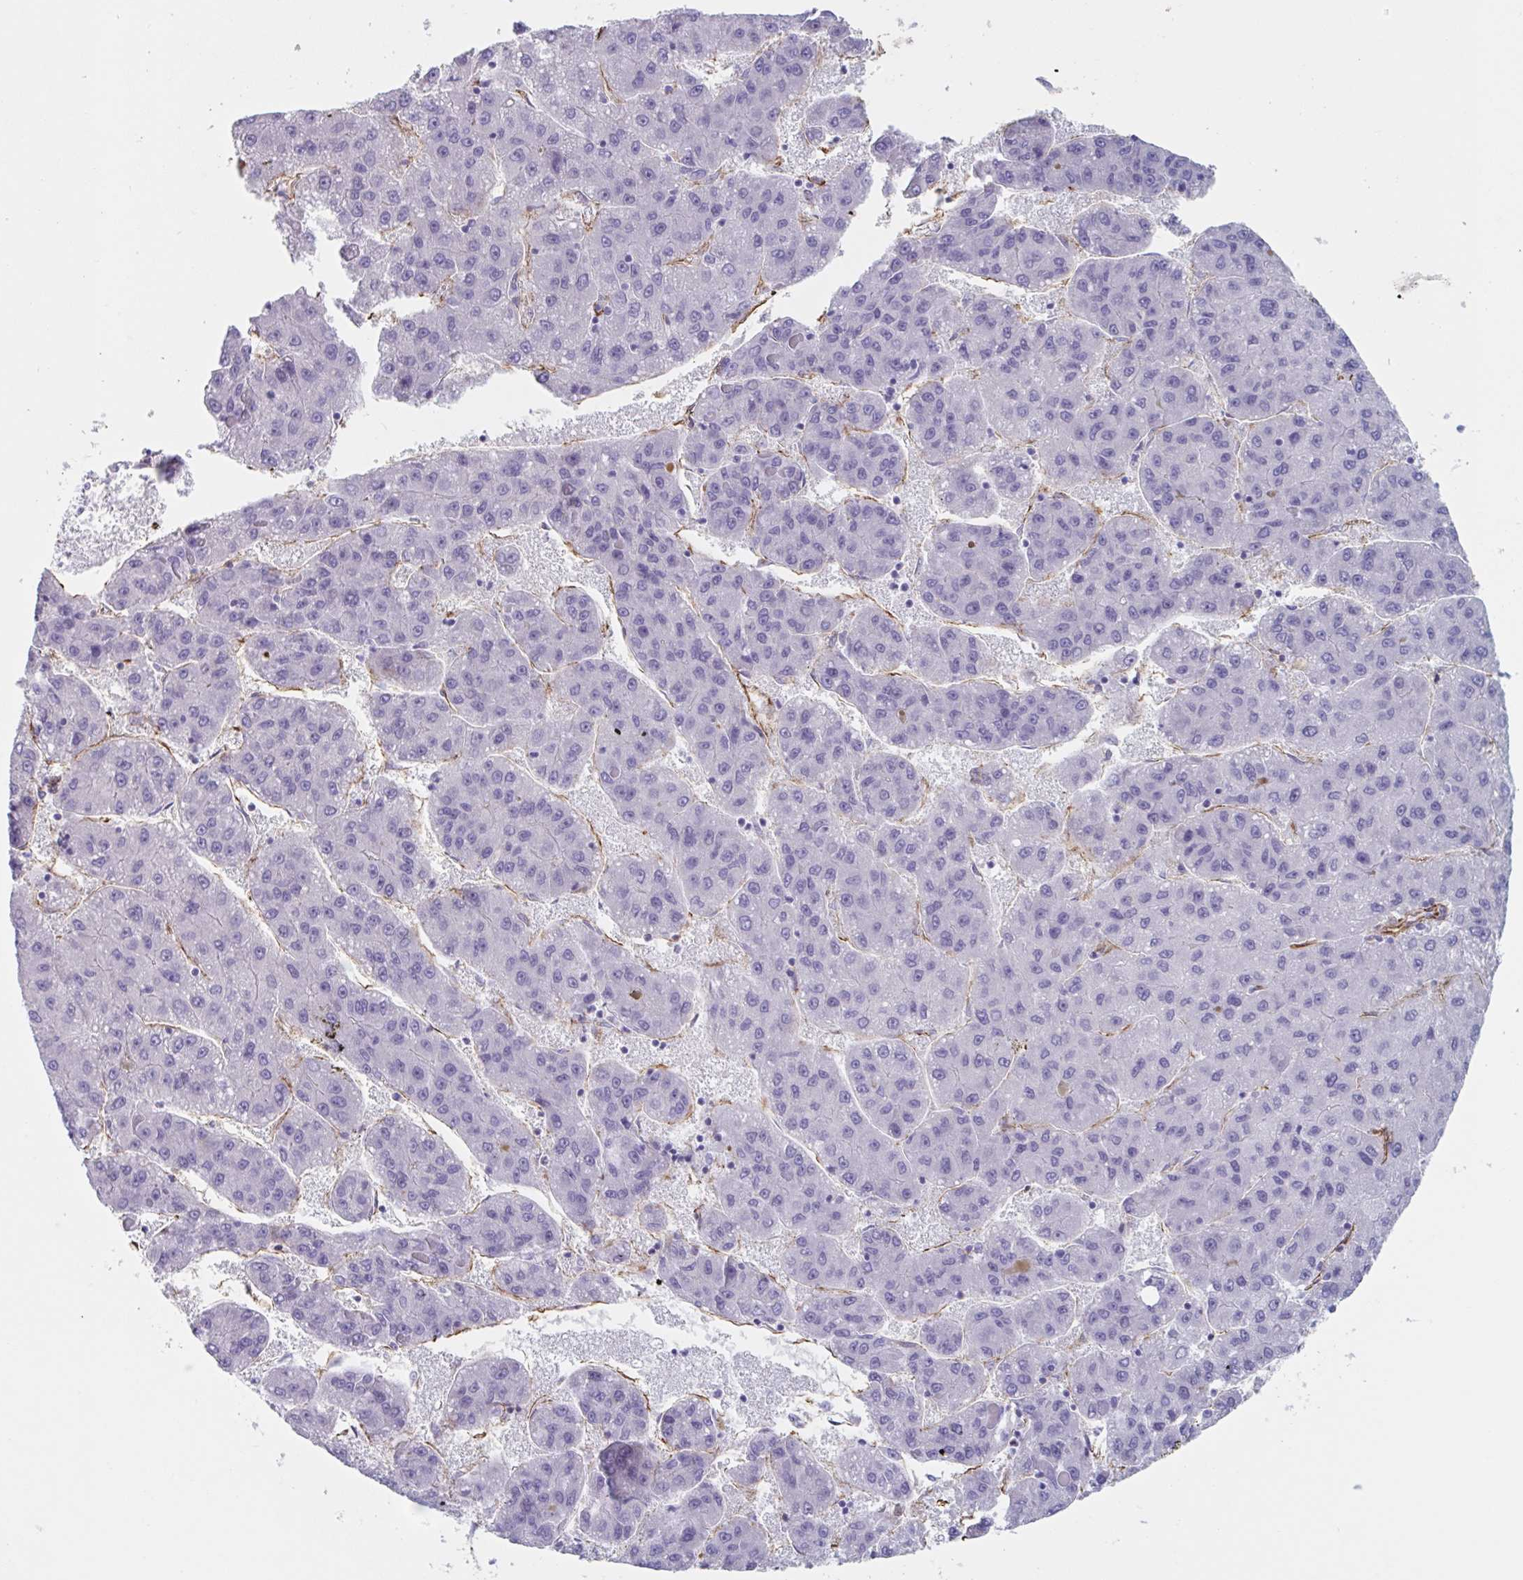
{"staining": {"intensity": "negative", "quantity": "none", "location": "none"}, "tissue": "liver cancer", "cell_type": "Tumor cells", "image_type": "cancer", "snomed": [{"axis": "morphology", "description": "Carcinoma, Hepatocellular, NOS"}, {"axis": "topography", "description": "Liver"}], "caption": "Image shows no protein staining in tumor cells of liver cancer tissue.", "gene": "CITED4", "patient": {"sex": "female", "age": 82}}